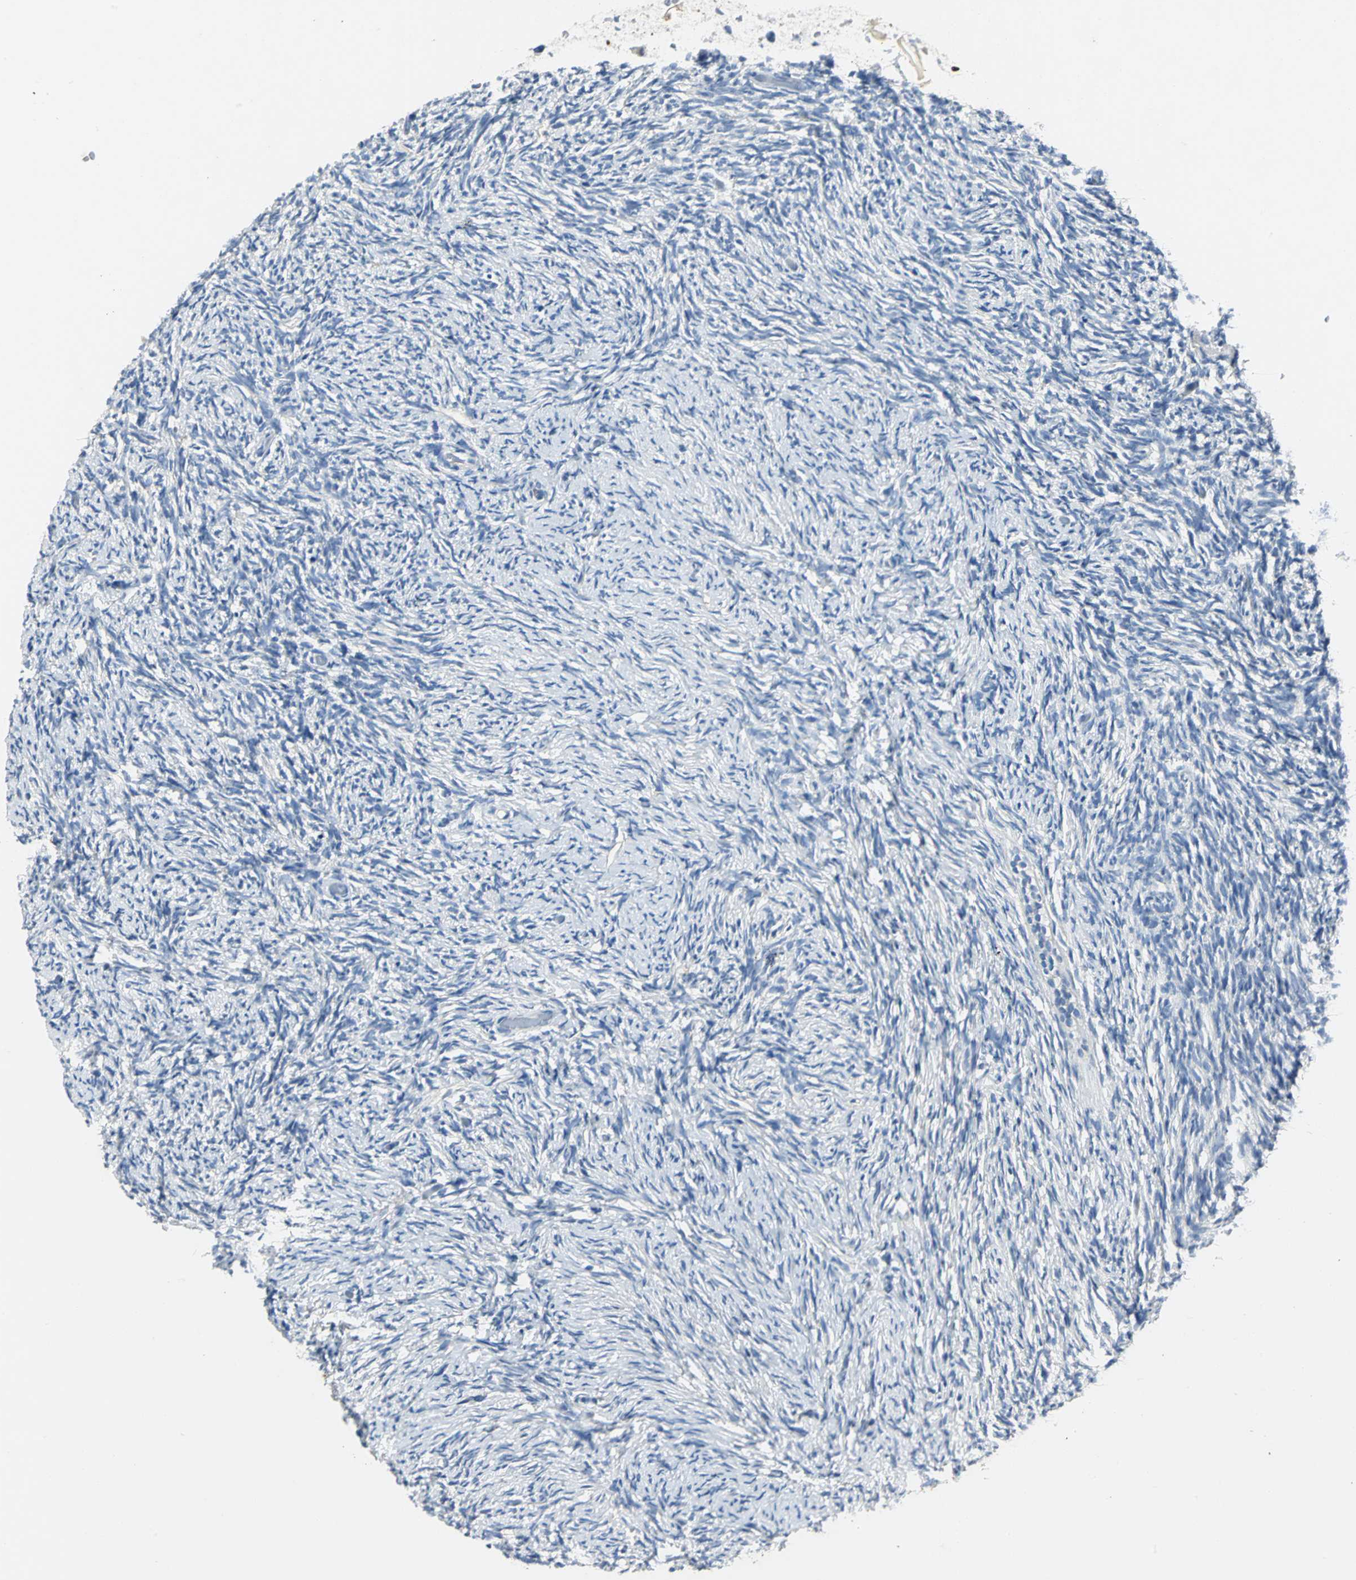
{"staining": {"intensity": "negative", "quantity": "none", "location": "none"}, "tissue": "ovary", "cell_type": "Follicle cells", "image_type": "normal", "snomed": [{"axis": "morphology", "description": "Normal tissue, NOS"}, {"axis": "topography", "description": "Ovary"}], "caption": "This is an immunohistochemistry (IHC) histopathology image of normal ovary. There is no positivity in follicle cells.", "gene": "RIPOR1", "patient": {"sex": "female", "age": 60}}